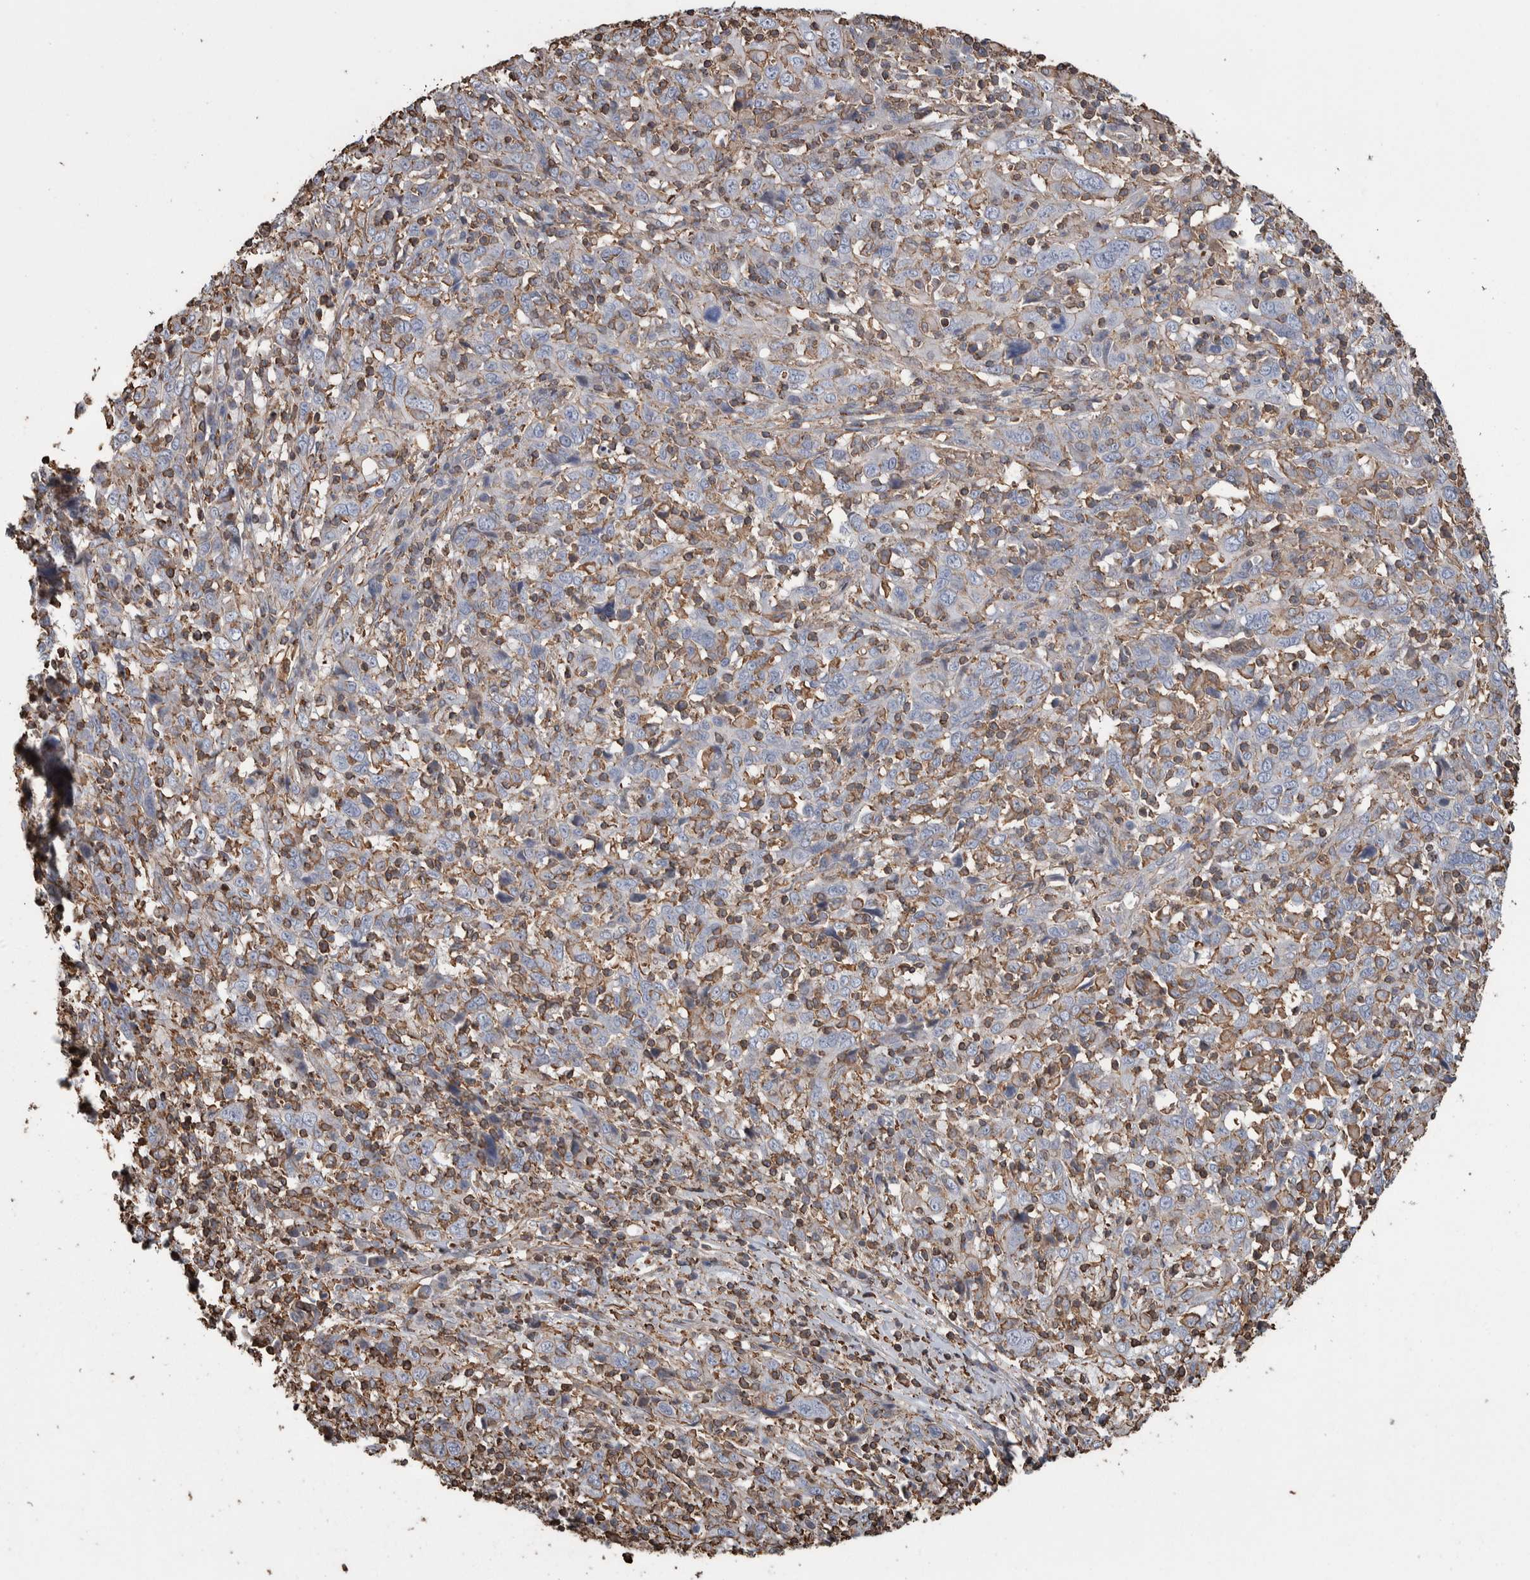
{"staining": {"intensity": "weak", "quantity": "<25%", "location": "cytoplasmic/membranous"}, "tissue": "cervical cancer", "cell_type": "Tumor cells", "image_type": "cancer", "snomed": [{"axis": "morphology", "description": "Squamous cell carcinoma, NOS"}, {"axis": "topography", "description": "Cervix"}], "caption": "Squamous cell carcinoma (cervical) stained for a protein using IHC displays no expression tumor cells.", "gene": "ENPP2", "patient": {"sex": "female", "age": 46}}